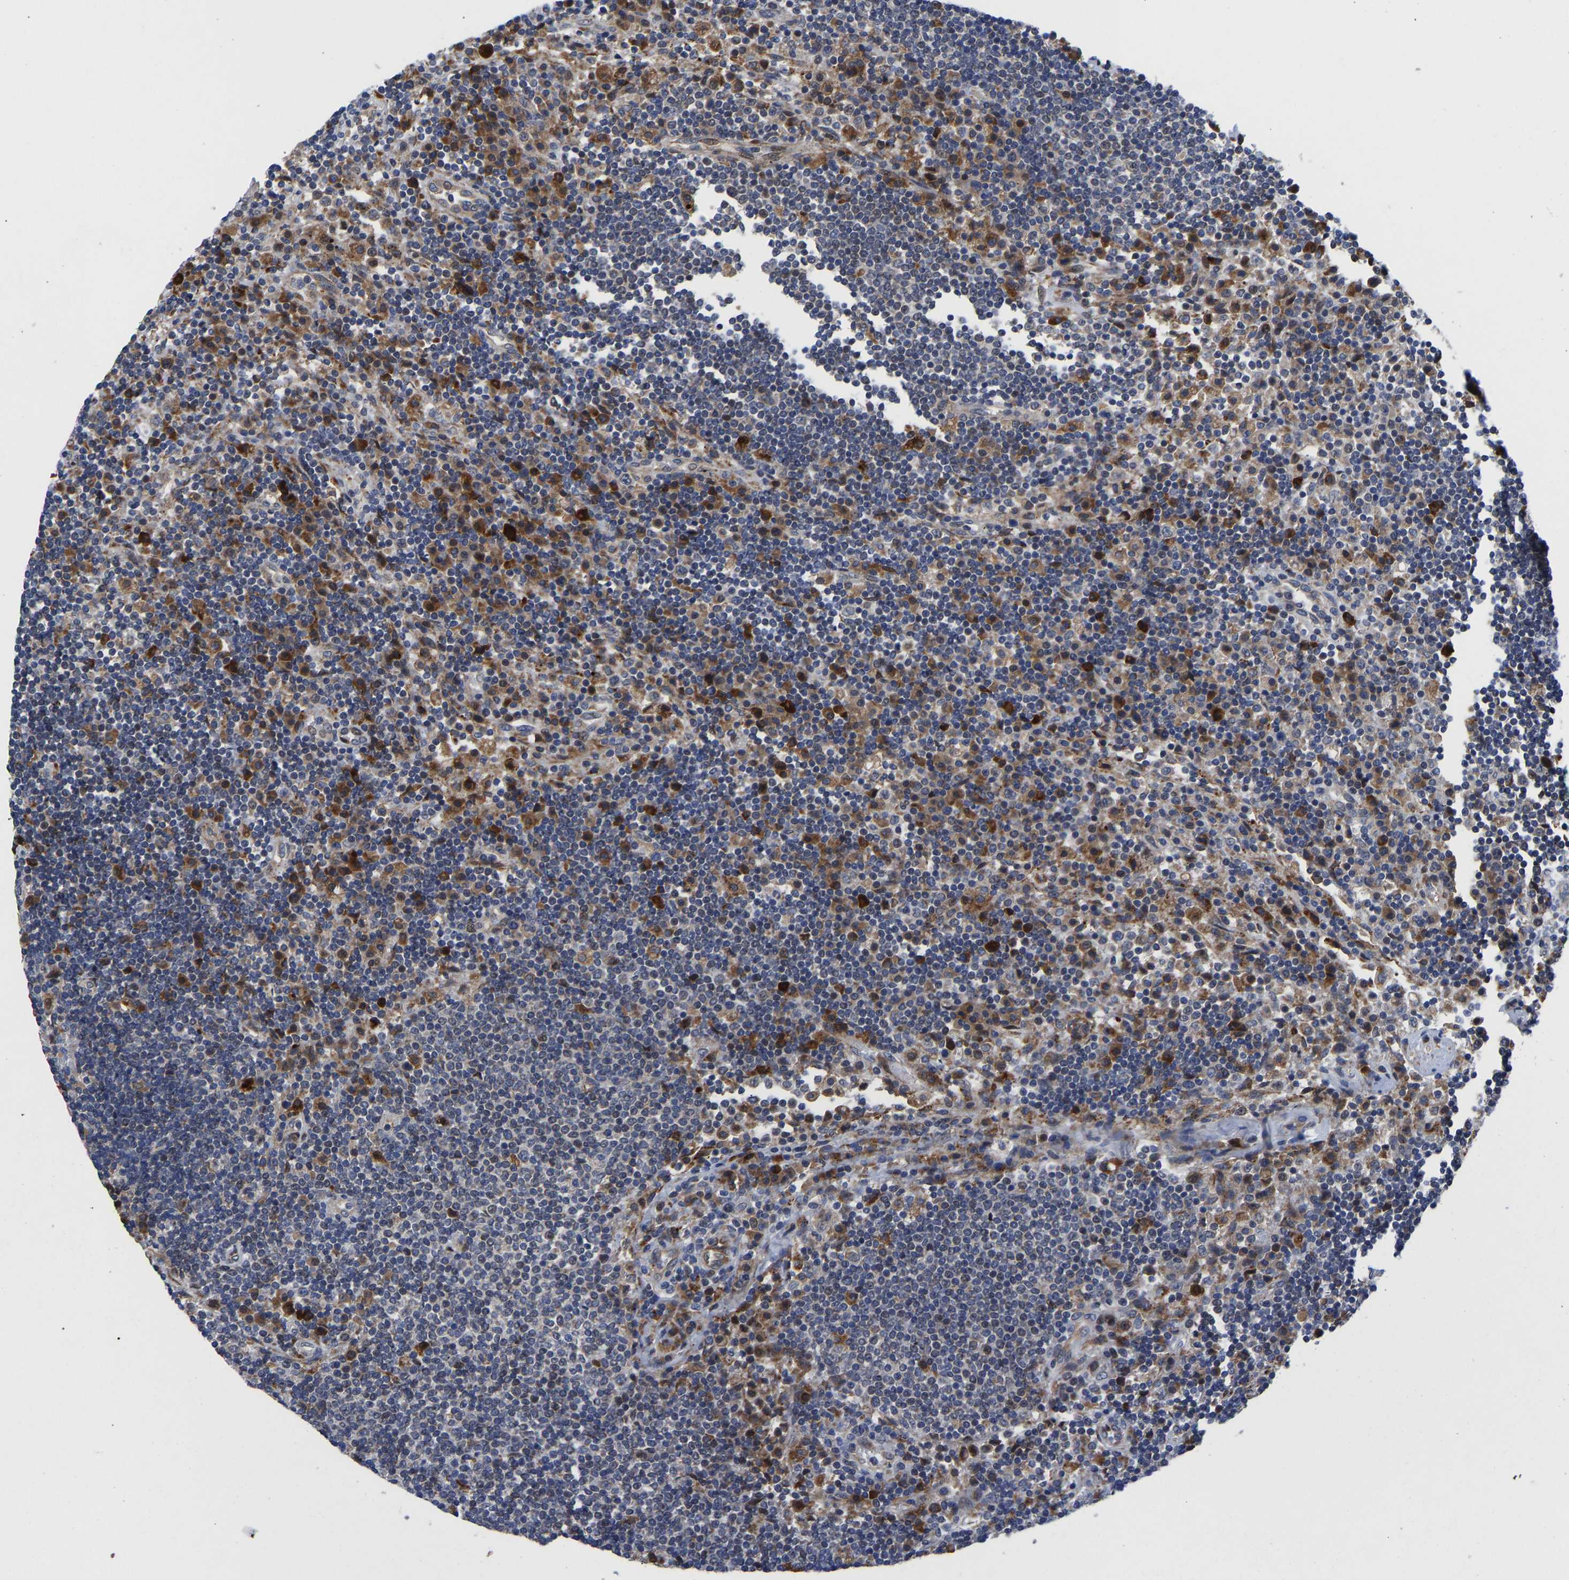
{"staining": {"intensity": "negative", "quantity": "none", "location": "none"}, "tissue": "lymph node", "cell_type": "Germinal center cells", "image_type": "normal", "snomed": [{"axis": "morphology", "description": "Normal tissue, NOS"}, {"axis": "topography", "description": "Lymph node"}], "caption": "This histopathology image is of normal lymph node stained with immunohistochemistry to label a protein in brown with the nuclei are counter-stained blue. There is no expression in germinal center cells. (Stains: DAB (3,3'-diaminobenzidine) immunohistochemistry (IHC) with hematoxylin counter stain, Microscopy: brightfield microscopy at high magnification).", "gene": "TMEM38B", "patient": {"sex": "female", "age": 53}}